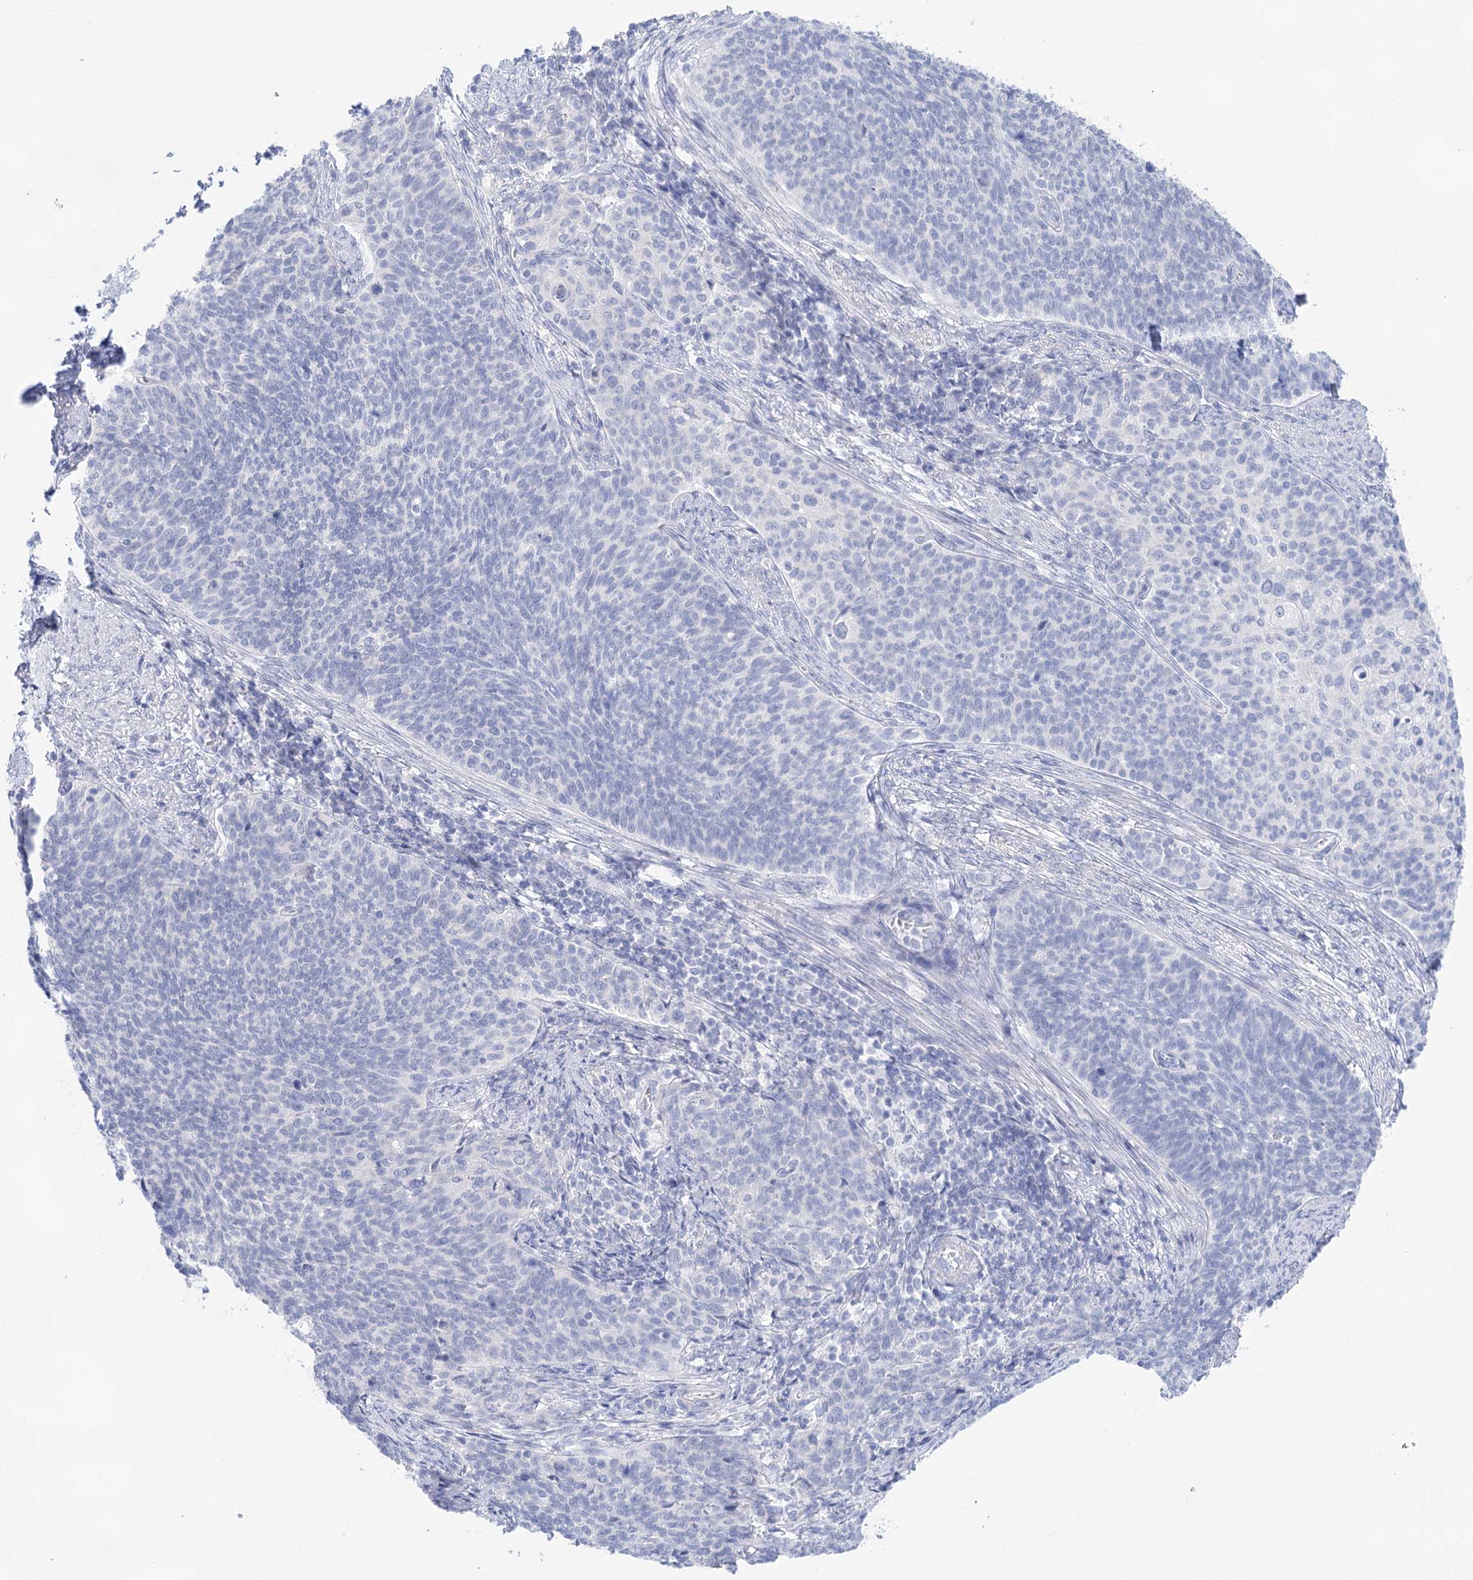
{"staining": {"intensity": "negative", "quantity": "none", "location": "none"}, "tissue": "cervical cancer", "cell_type": "Tumor cells", "image_type": "cancer", "snomed": [{"axis": "morphology", "description": "Squamous cell carcinoma, NOS"}, {"axis": "topography", "description": "Cervix"}], "caption": "Immunohistochemistry image of cervical squamous cell carcinoma stained for a protein (brown), which exhibits no staining in tumor cells. (DAB IHC, high magnification).", "gene": "LALBA", "patient": {"sex": "female", "age": 39}}